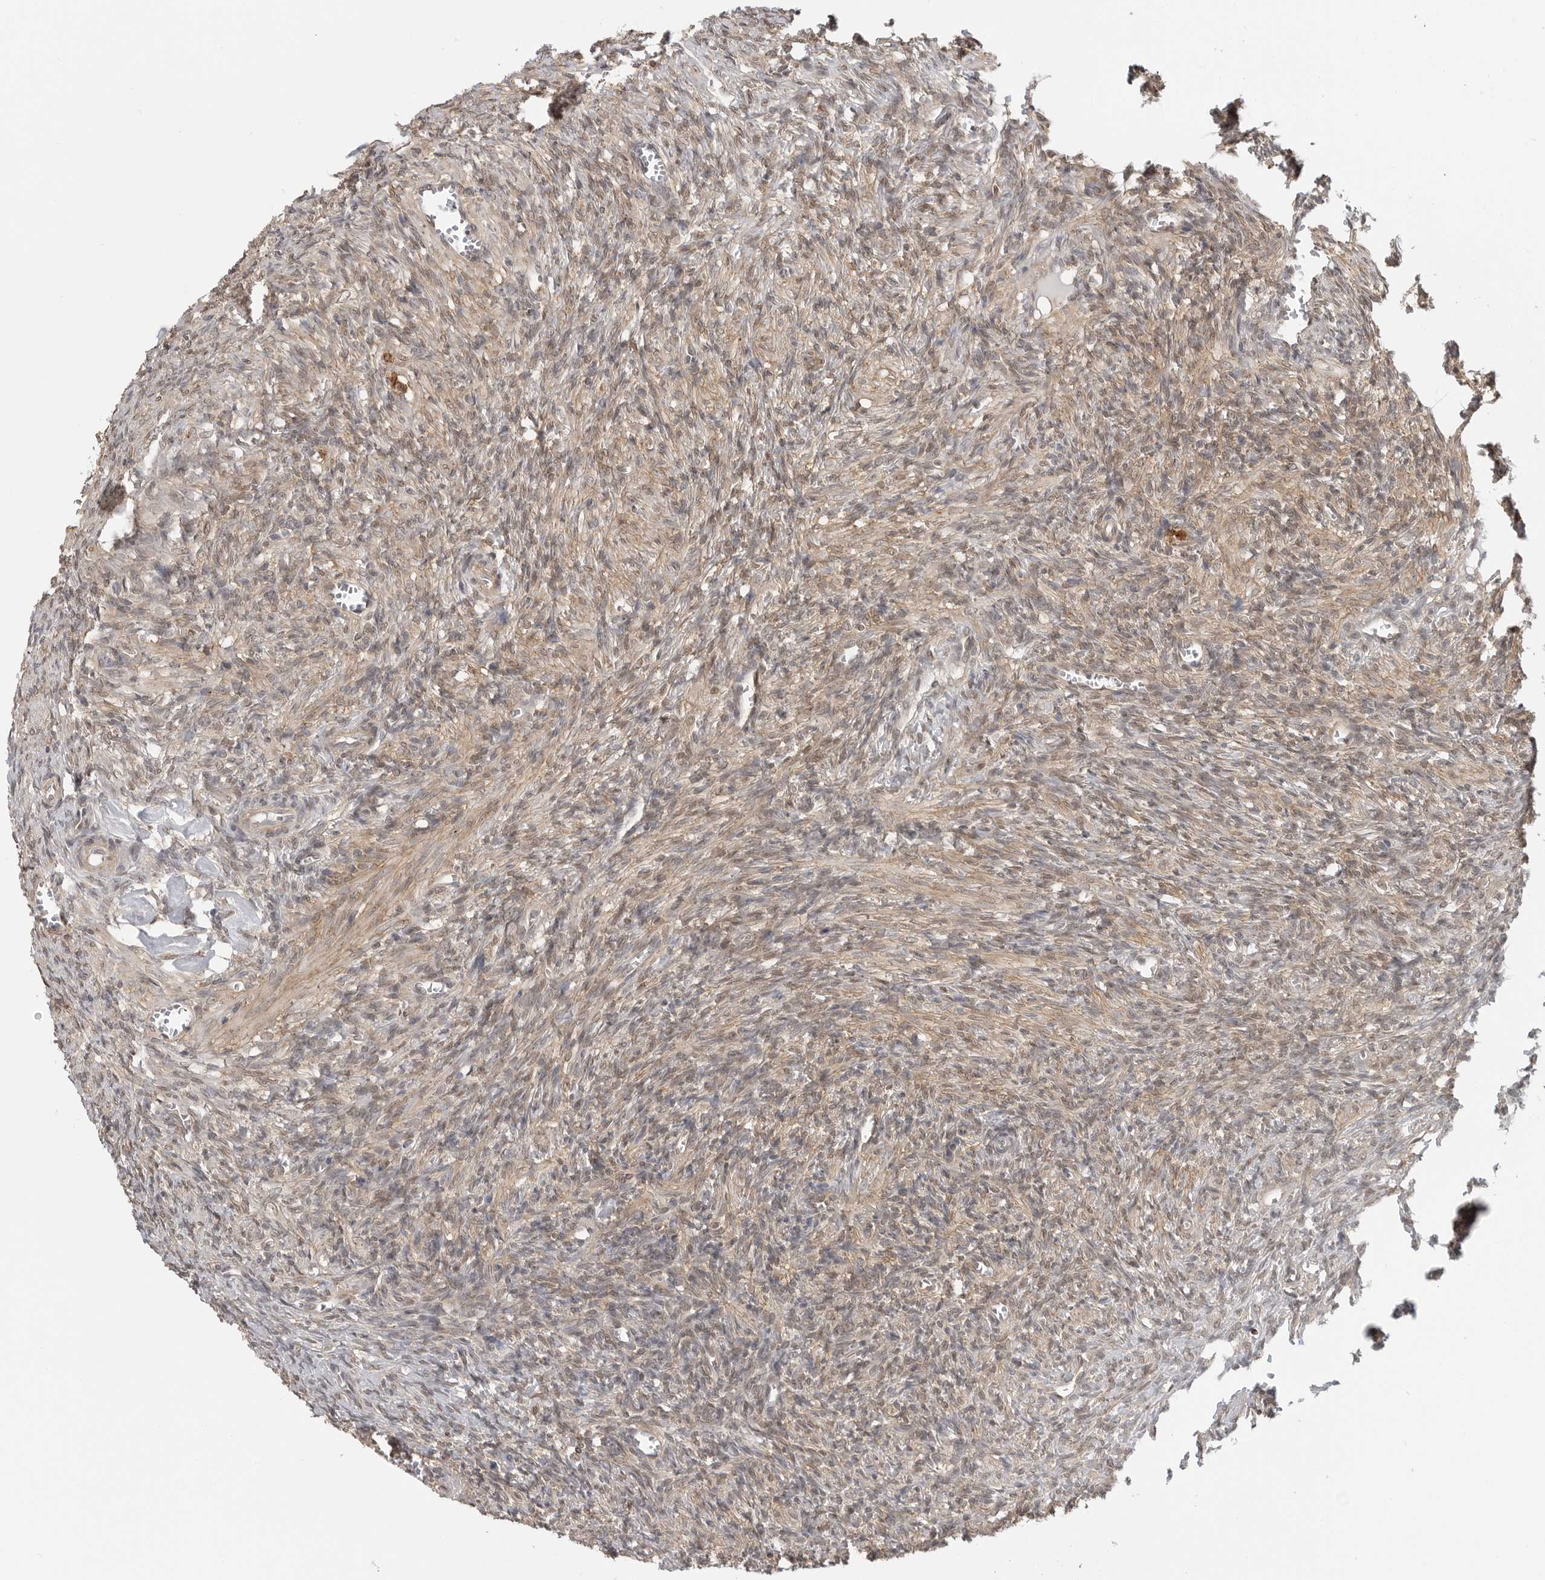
{"staining": {"intensity": "weak", "quantity": ">75%", "location": "cytoplasmic/membranous,nuclear"}, "tissue": "ovary", "cell_type": "Ovarian stroma cells", "image_type": "normal", "snomed": [{"axis": "morphology", "description": "Normal tissue, NOS"}, {"axis": "topography", "description": "Ovary"}], "caption": "Protein staining of unremarkable ovary displays weak cytoplasmic/membranous,nuclear positivity in about >75% of ovarian stroma cells.", "gene": "ANXA11", "patient": {"sex": "female", "age": 27}}